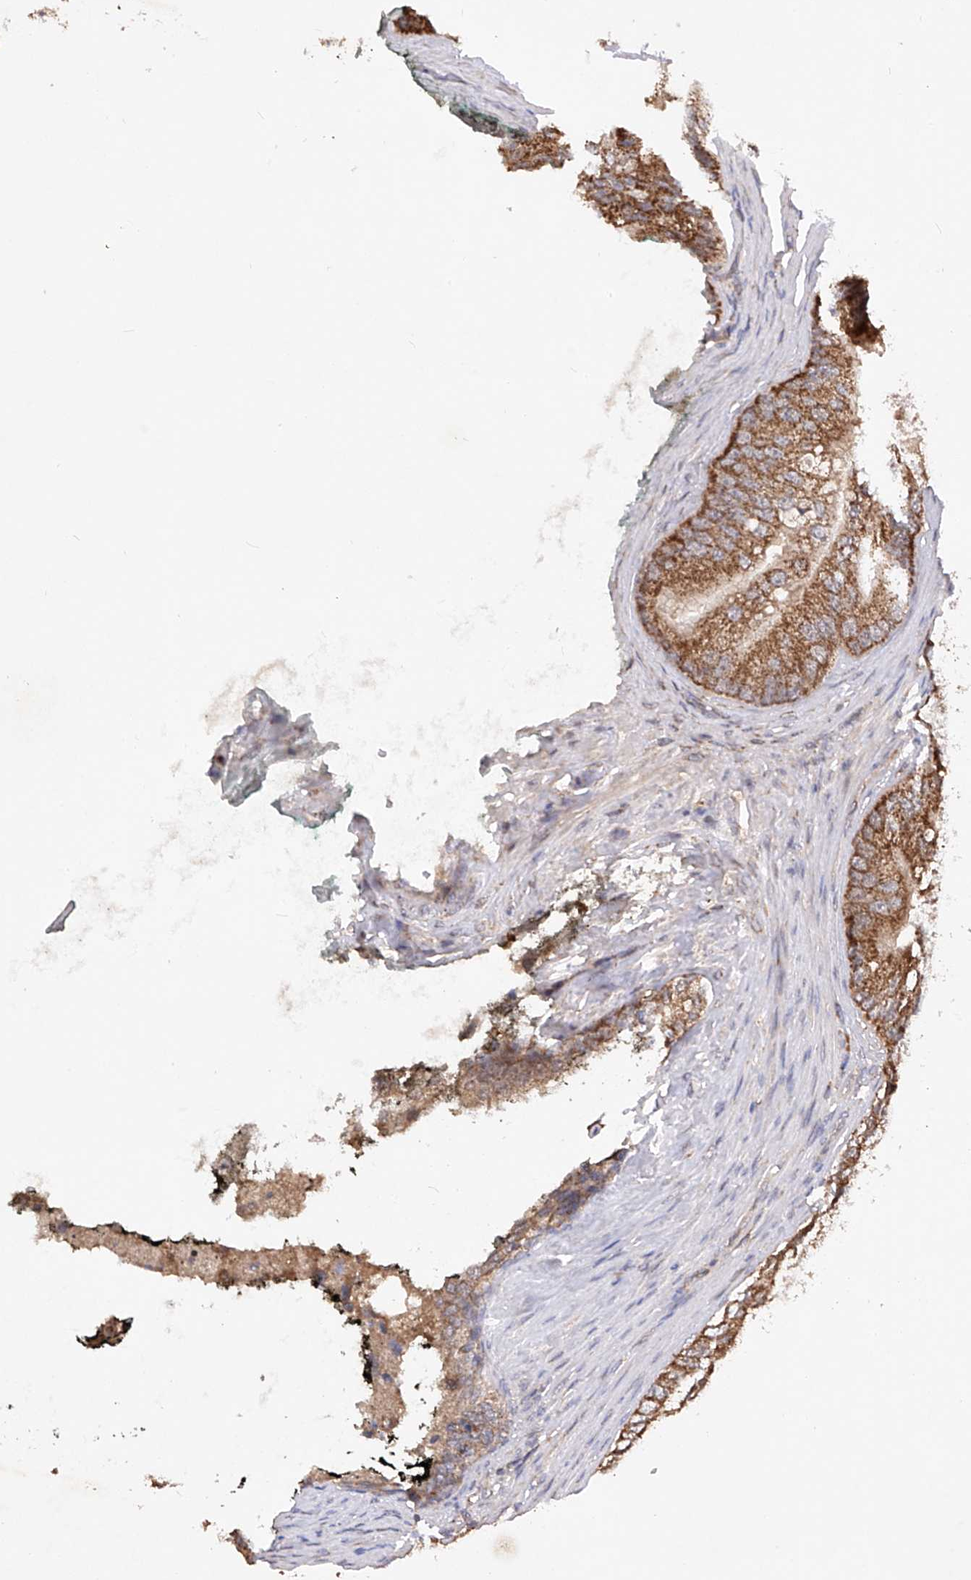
{"staining": {"intensity": "moderate", "quantity": ">75%", "location": "cytoplasmic/membranous"}, "tissue": "prostate cancer", "cell_type": "Tumor cells", "image_type": "cancer", "snomed": [{"axis": "morphology", "description": "Adenocarcinoma, High grade"}, {"axis": "topography", "description": "Prostate"}], "caption": "High-magnification brightfield microscopy of prostate adenocarcinoma (high-grade) stained with DAB (3,3'-diaminobenzidine) (brown) and counterstained with hematoxylin (blue). tumor cells exhibit moderate cytoplasmic/membranous positivity is appreciated in about>75% of cells.", "gene": "SDHAF4", "patient": {"sex": "male", "age": 70}}